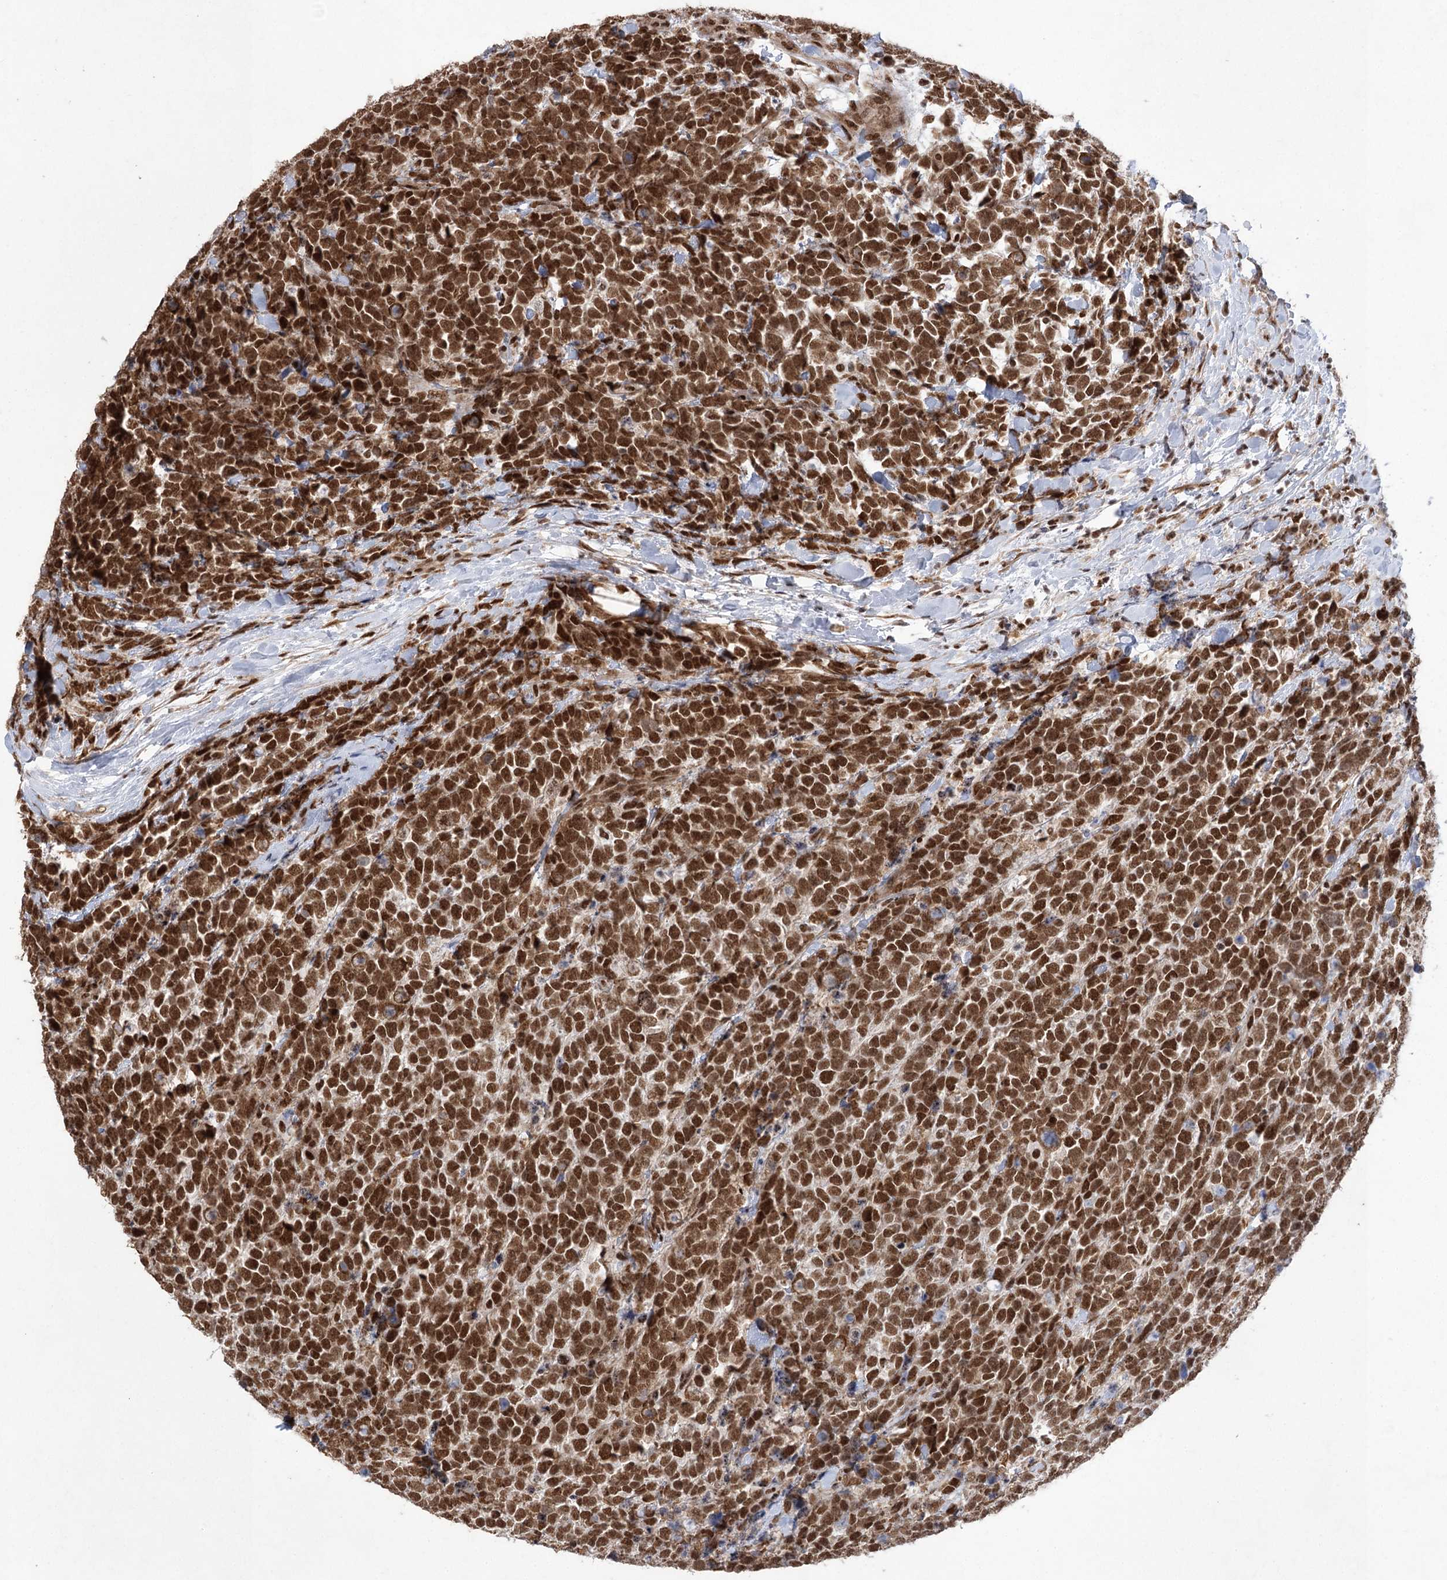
{"staining": {"intensity": "strong", "quantity": ">75%", "location": "nuclear"}, "tissue": "urothelial cancer", "cell_type": "Tumor cells", "image_type": "cancer", "snomed": [{"axis": "morphology", "description": "Urothelial carcinoma, High grade"}, {"axis": "topography", "description": "Urinary bladder"}], "caption": "Human urothelial carcinoma (high-grade) stained for a protein (brown) displays strong nuclear positive expression in approximately >75% of tumor cells.", "gene": "ZCCHC8", "patient": {"sex": "female", "age": 82}}